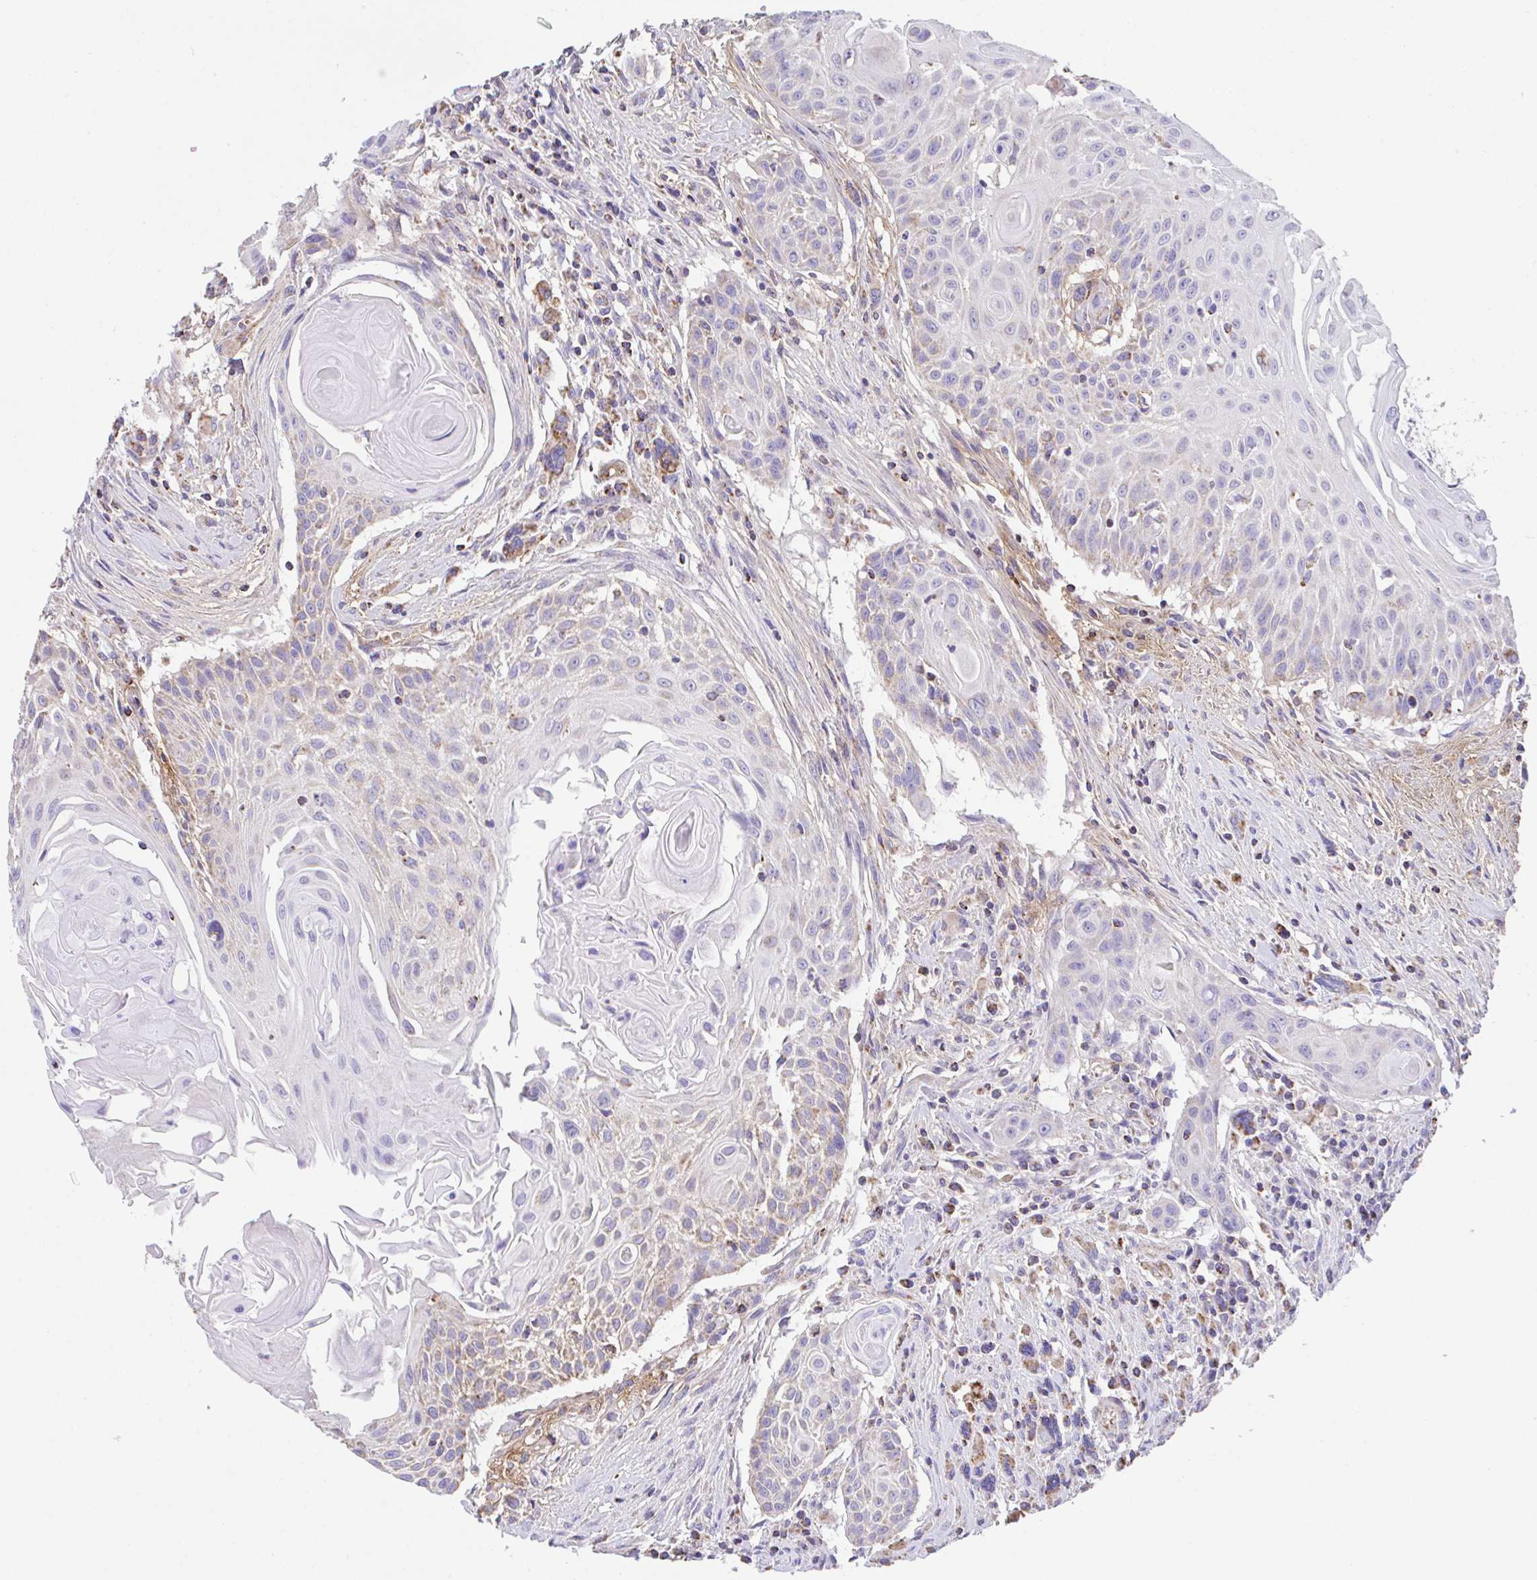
{"staining": {"intensity": "weak", "quantity": "<25%", "location": "cytoplasmic/membranous"}, "tissue": "head and neck cancer", "cell_type": "Tumor cells", "image_type": "cancer", "snomed": [{"axis": "morphology", "description": "Squamous cell carcinoma, NOS"}, {"axis": "topography", "description": "Lymph node"}, {"axis": "topography", "description": "Salivary gland"}, {"axis": "topography", "description": "Head-Neck"}], "caption": "Photomicrograph shows no significant protein expression in tumor cells of head and neck cancer. Brightfield microscopy of IHC stained with DAB (3,3'-diaminobenzidine) (brown) and hematoxylin (blue), captured at high magnification.", "gene": "PCMTD2", "patient": {"sex": "female", "age": 74}}